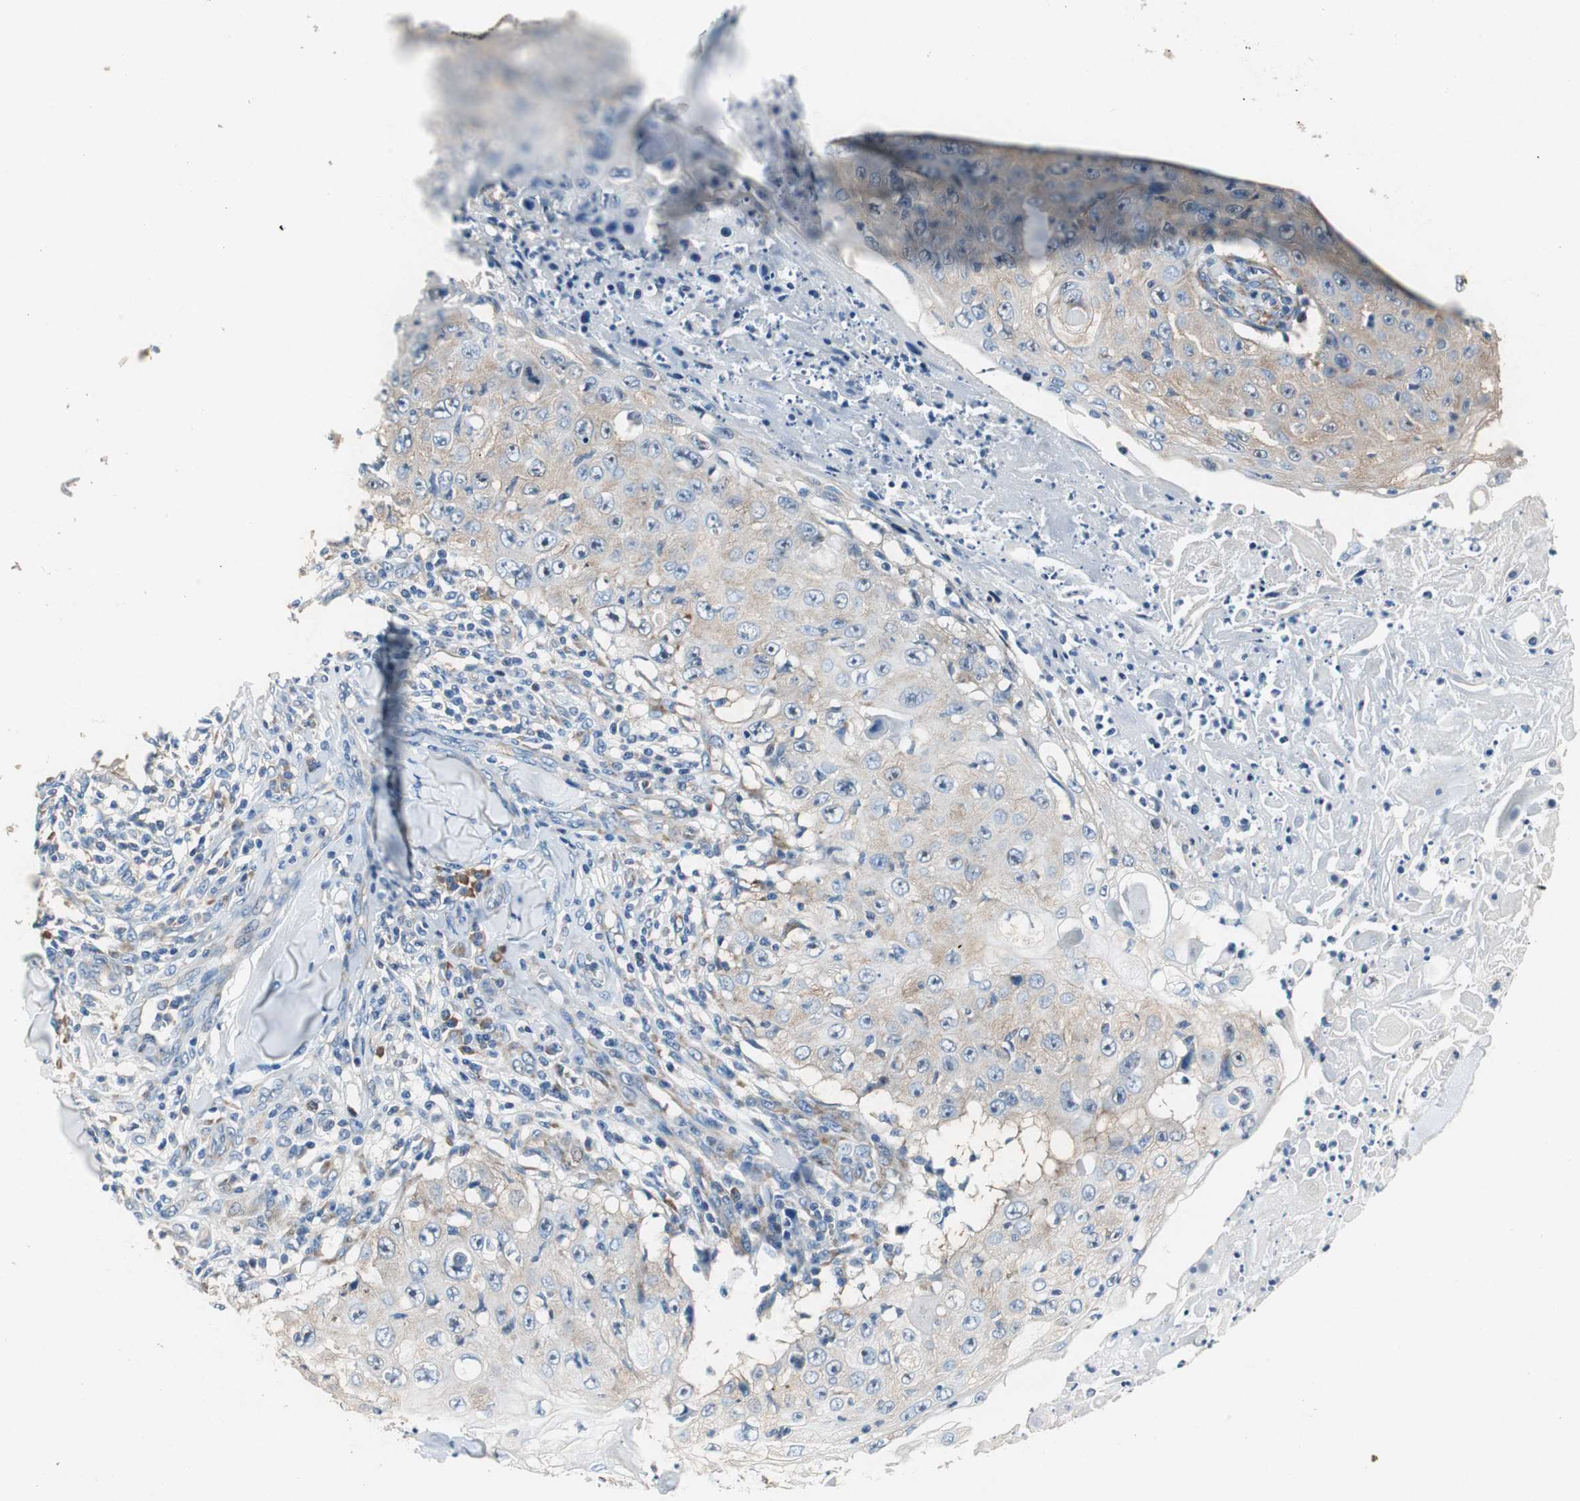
{"staining": {"intensity": "weak", "quantity": "25%-75%", "location": "cytoplasmic/membranous"}, "tissue": "skin cancer", "cell_type": "Tumor cells", "image_type": "cancer", "snomed": [{"axis": "morphology", "description": "Squamous cell carcinoma, NOS"}, {"axis": "topography", "description": "Skin"}], "caption": "Protein expression analysis of squamous cell carcinoma (skin) displays weak cytoplasmic/membranous positivity in about 25%-75% of tumor cells.", "gene": "RPL35", "patient": {"sex": "male", "age": 86}}